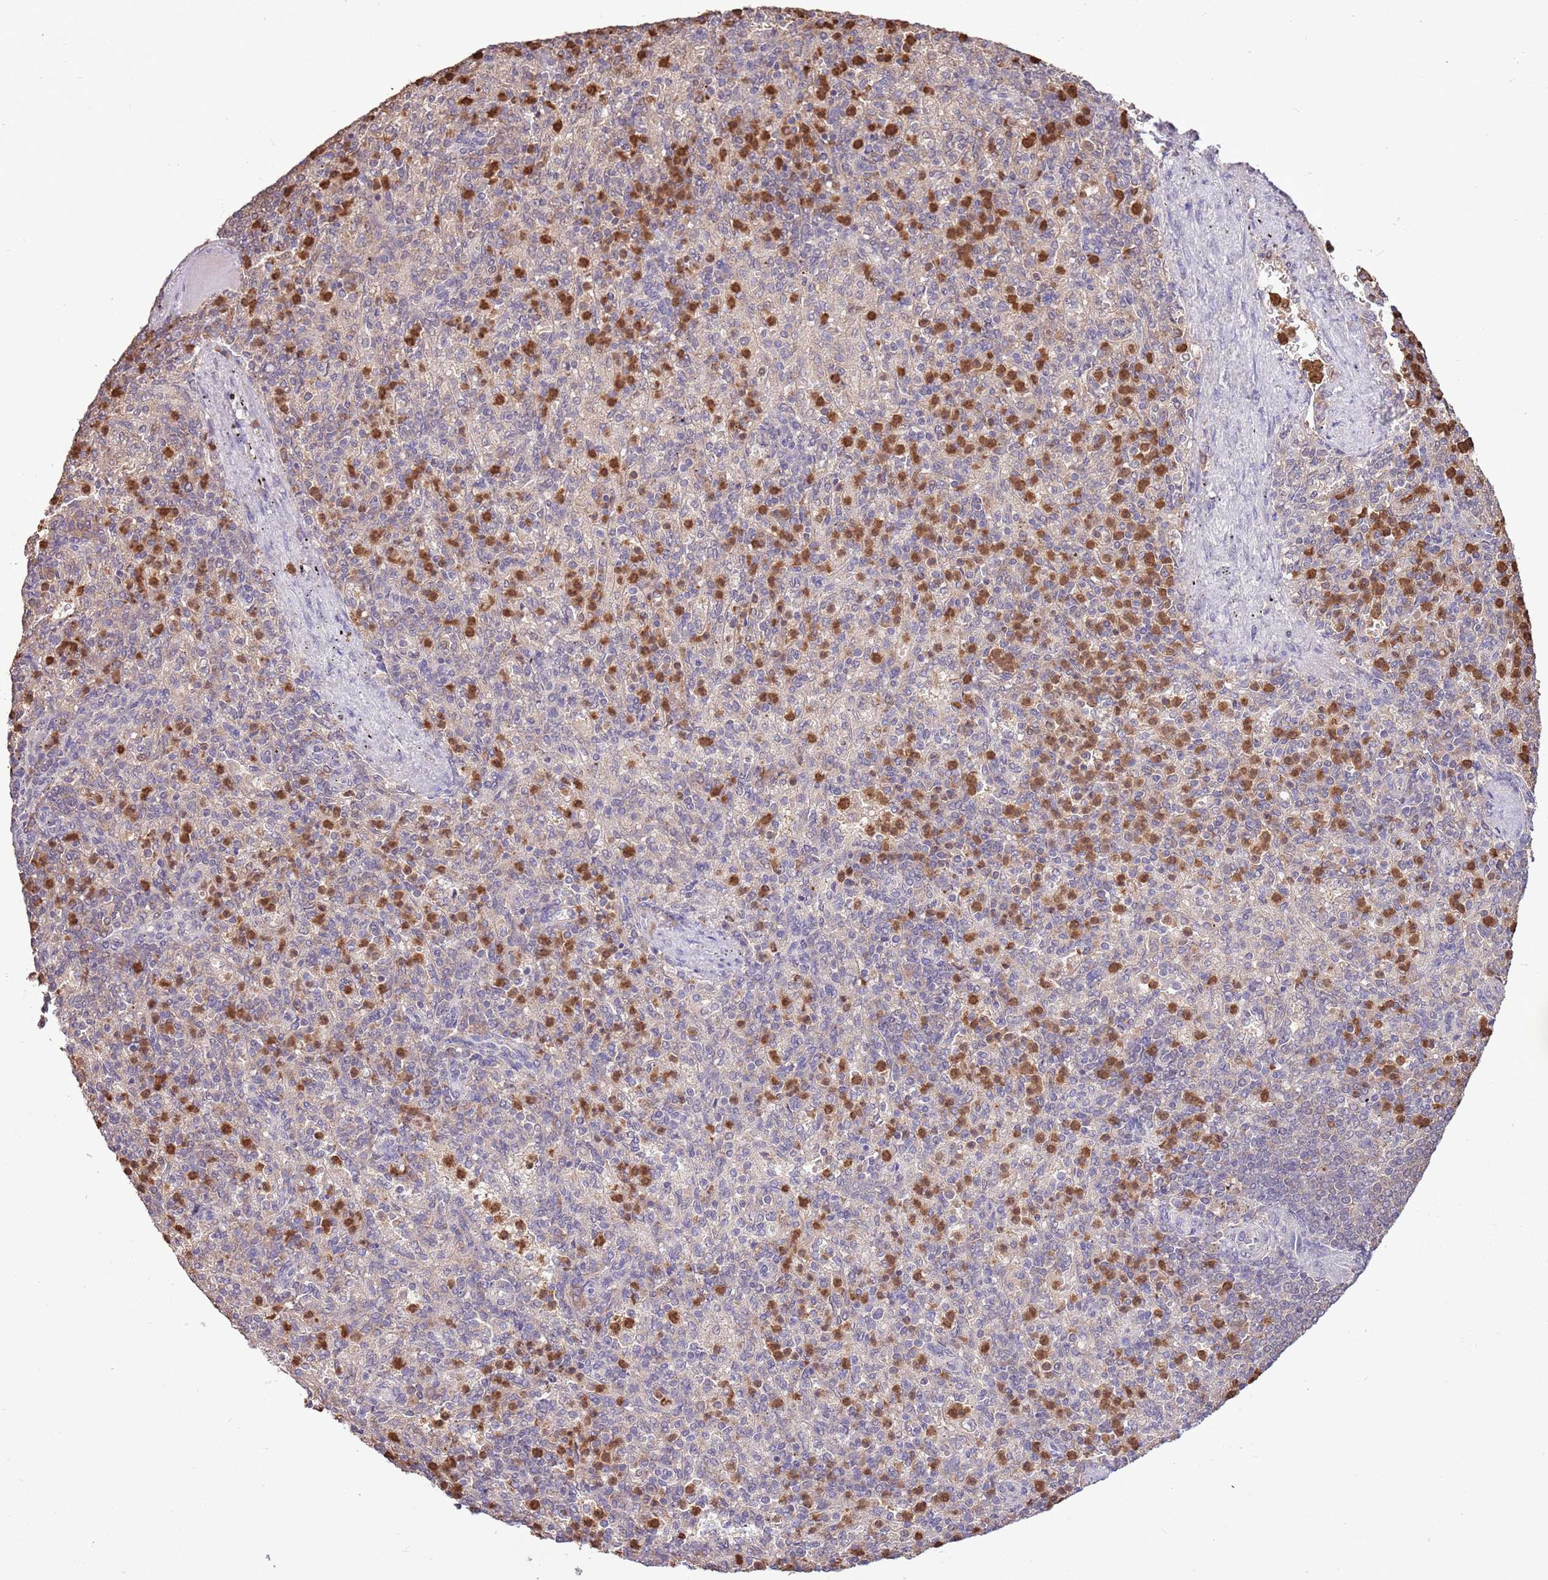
{"staining": {"intensity": "strong", "quantity": "25%-75%", "location": "cytoplasmic/membranous,nuclear"}, "tissue": "spleen", "cell_type": "Cells in red pulp", "image_type": "normal", "snomed": [{"axis": "morphology", "description": "Normal tissue, NOS"}, {"axis": "topography", "description": "Spleen"}], "caption": "Immunohistochemical staining of normal human spleen reveals strong cytoplasmic/membranous,nuclear protein positivity in about 25%-75% of cells in red pulp. (DAB IHC, brown staining for protein, blue staining for nuclei).", "gene": "AMIGO1", "patient": {"sex": "female", "age": 74}}